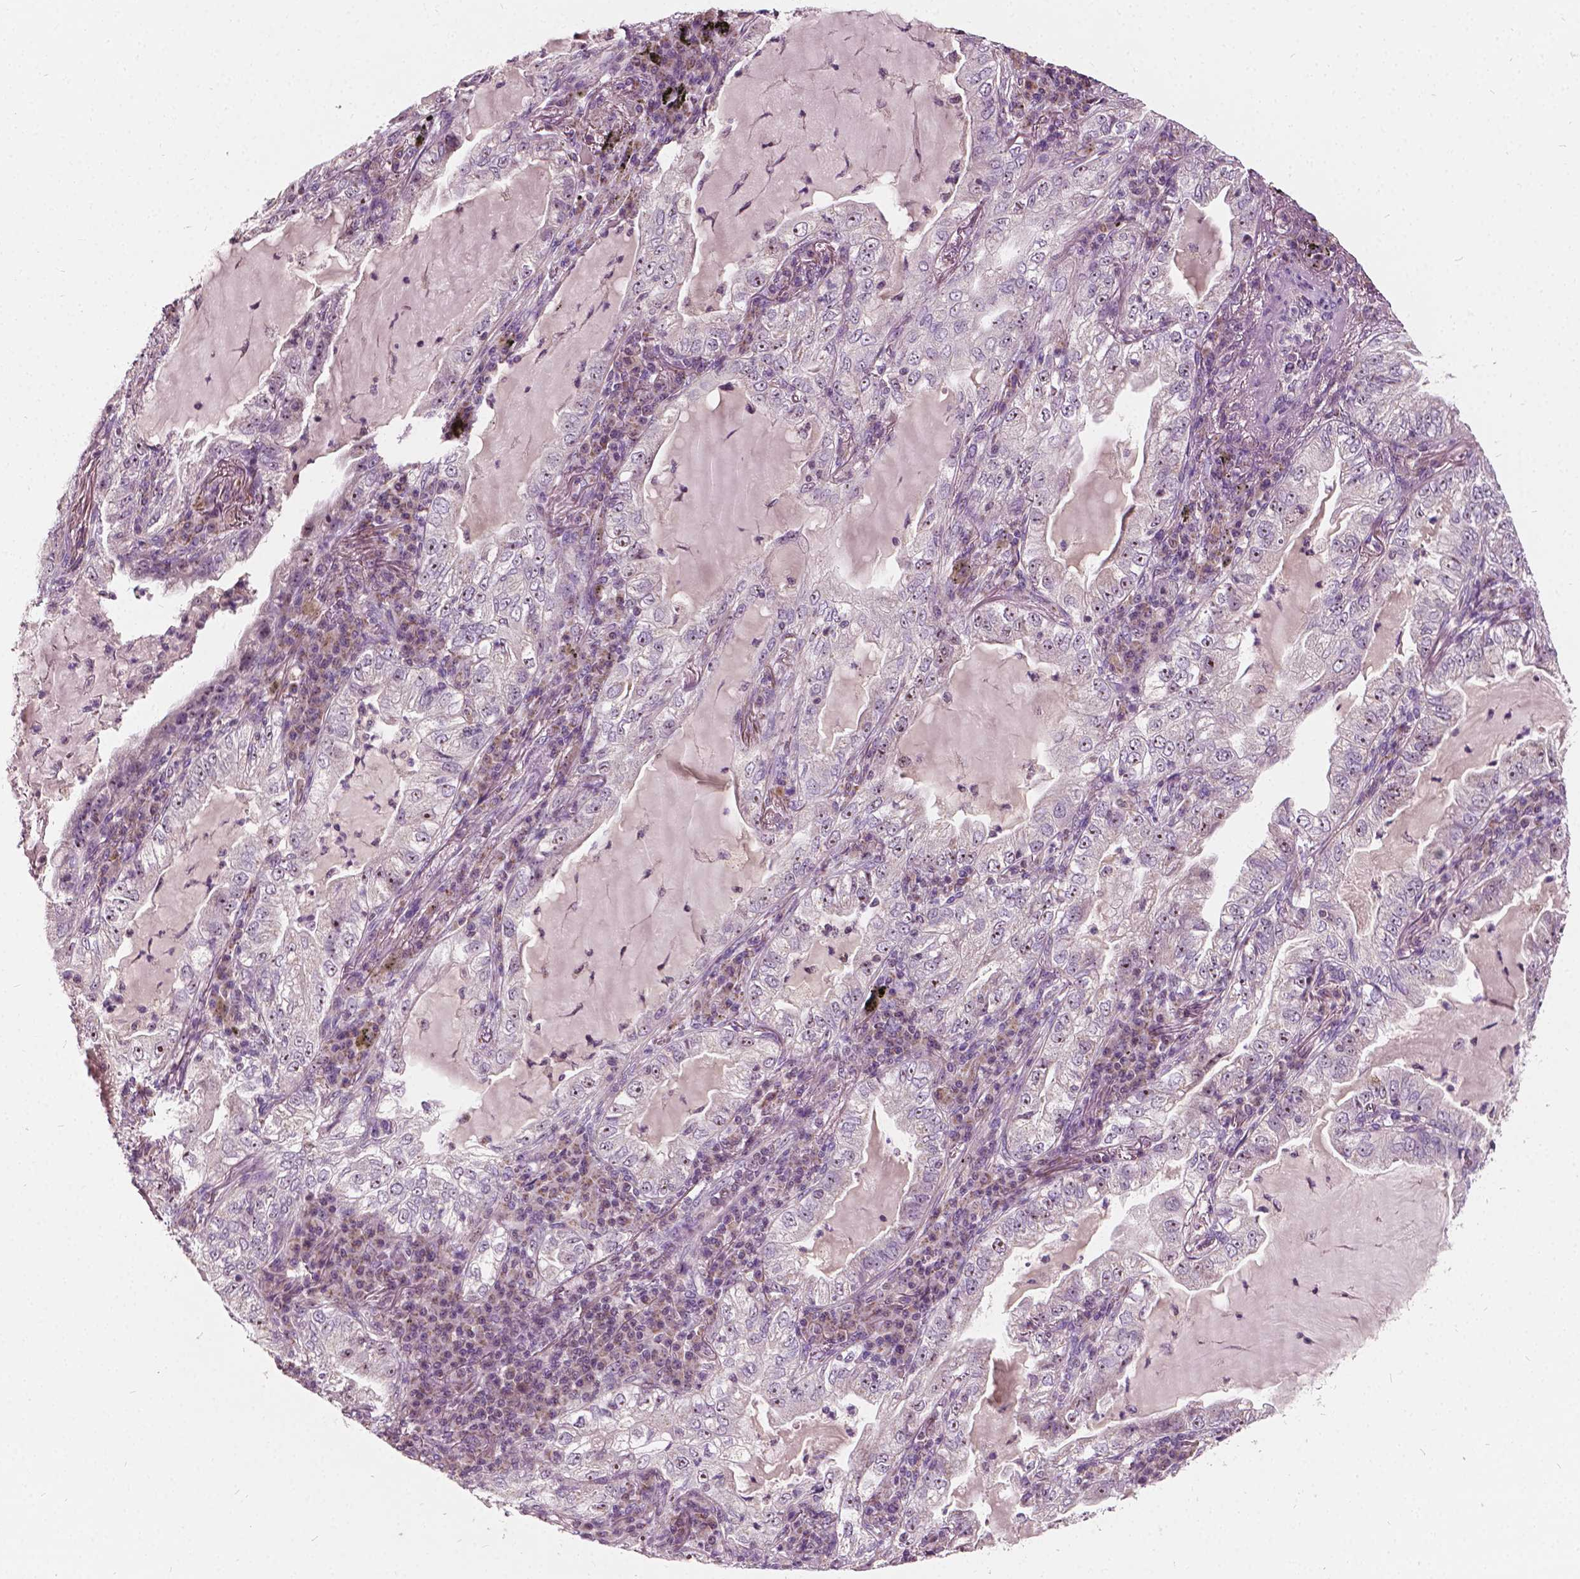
{"staining": {"intensity": "weak", "quantity": ">75%", "location": "nuclear"}, "tissue": "lung cancer", "cell_type": "Tumor cells", "image_type": "cancer", "snomed": [{"axis": "morphology", "description": "Adenocarcinoma, NOS"}, {"axis": "topography", "description": "Lung"}], "caption": "Immunohistochemistry (IHC) (DAB (3,3'-diaminobenzidine)) staining of human lung adenocarcinoma reveals weak nuclear protein expression in approximately >75% of tumor cells.", "gene": "ODF3L2", "patient": {"sex": "female", "age": 73}}